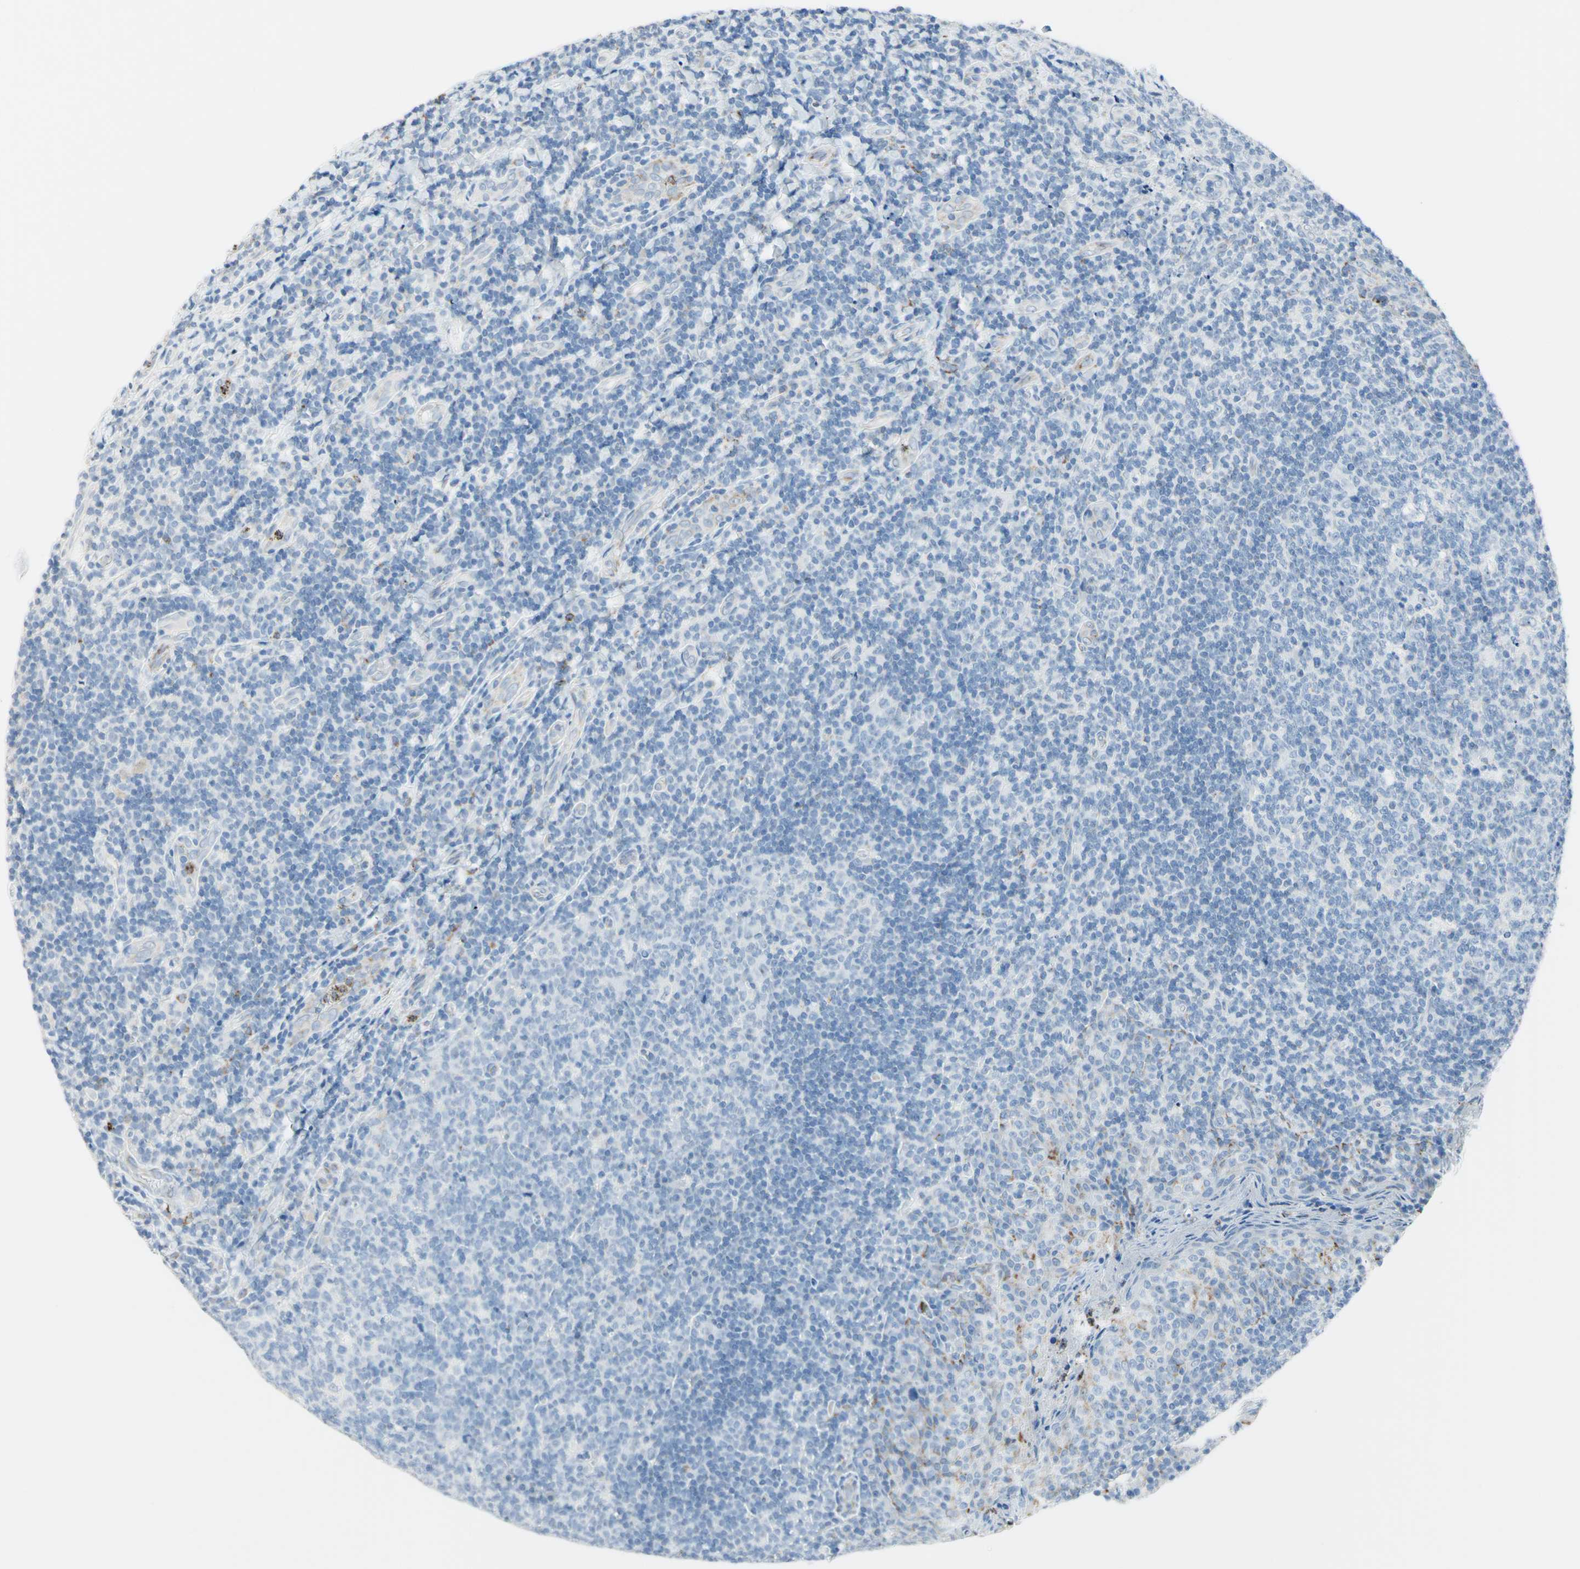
{"staining": {"intensity": "negative", "quantity": "none", "location": "none"}, "tissue": "tonsil", "cell_type": "Germinal center cells", "image_type": "normal", "snomed": [{"axis": "morphology", "description": "Normal tissue, NOS"}, {"axis": "topography", "description": "Tonsil"}], "caption": "Germinal center cells show no significant protein positivity in unremarkable tonsil. (DAB (3,3'-diaminobenzidine) immunohistochemistry, high magnification).", "gene": "CYSLTR1", "patient": {"sex": "male", "age": 17}}